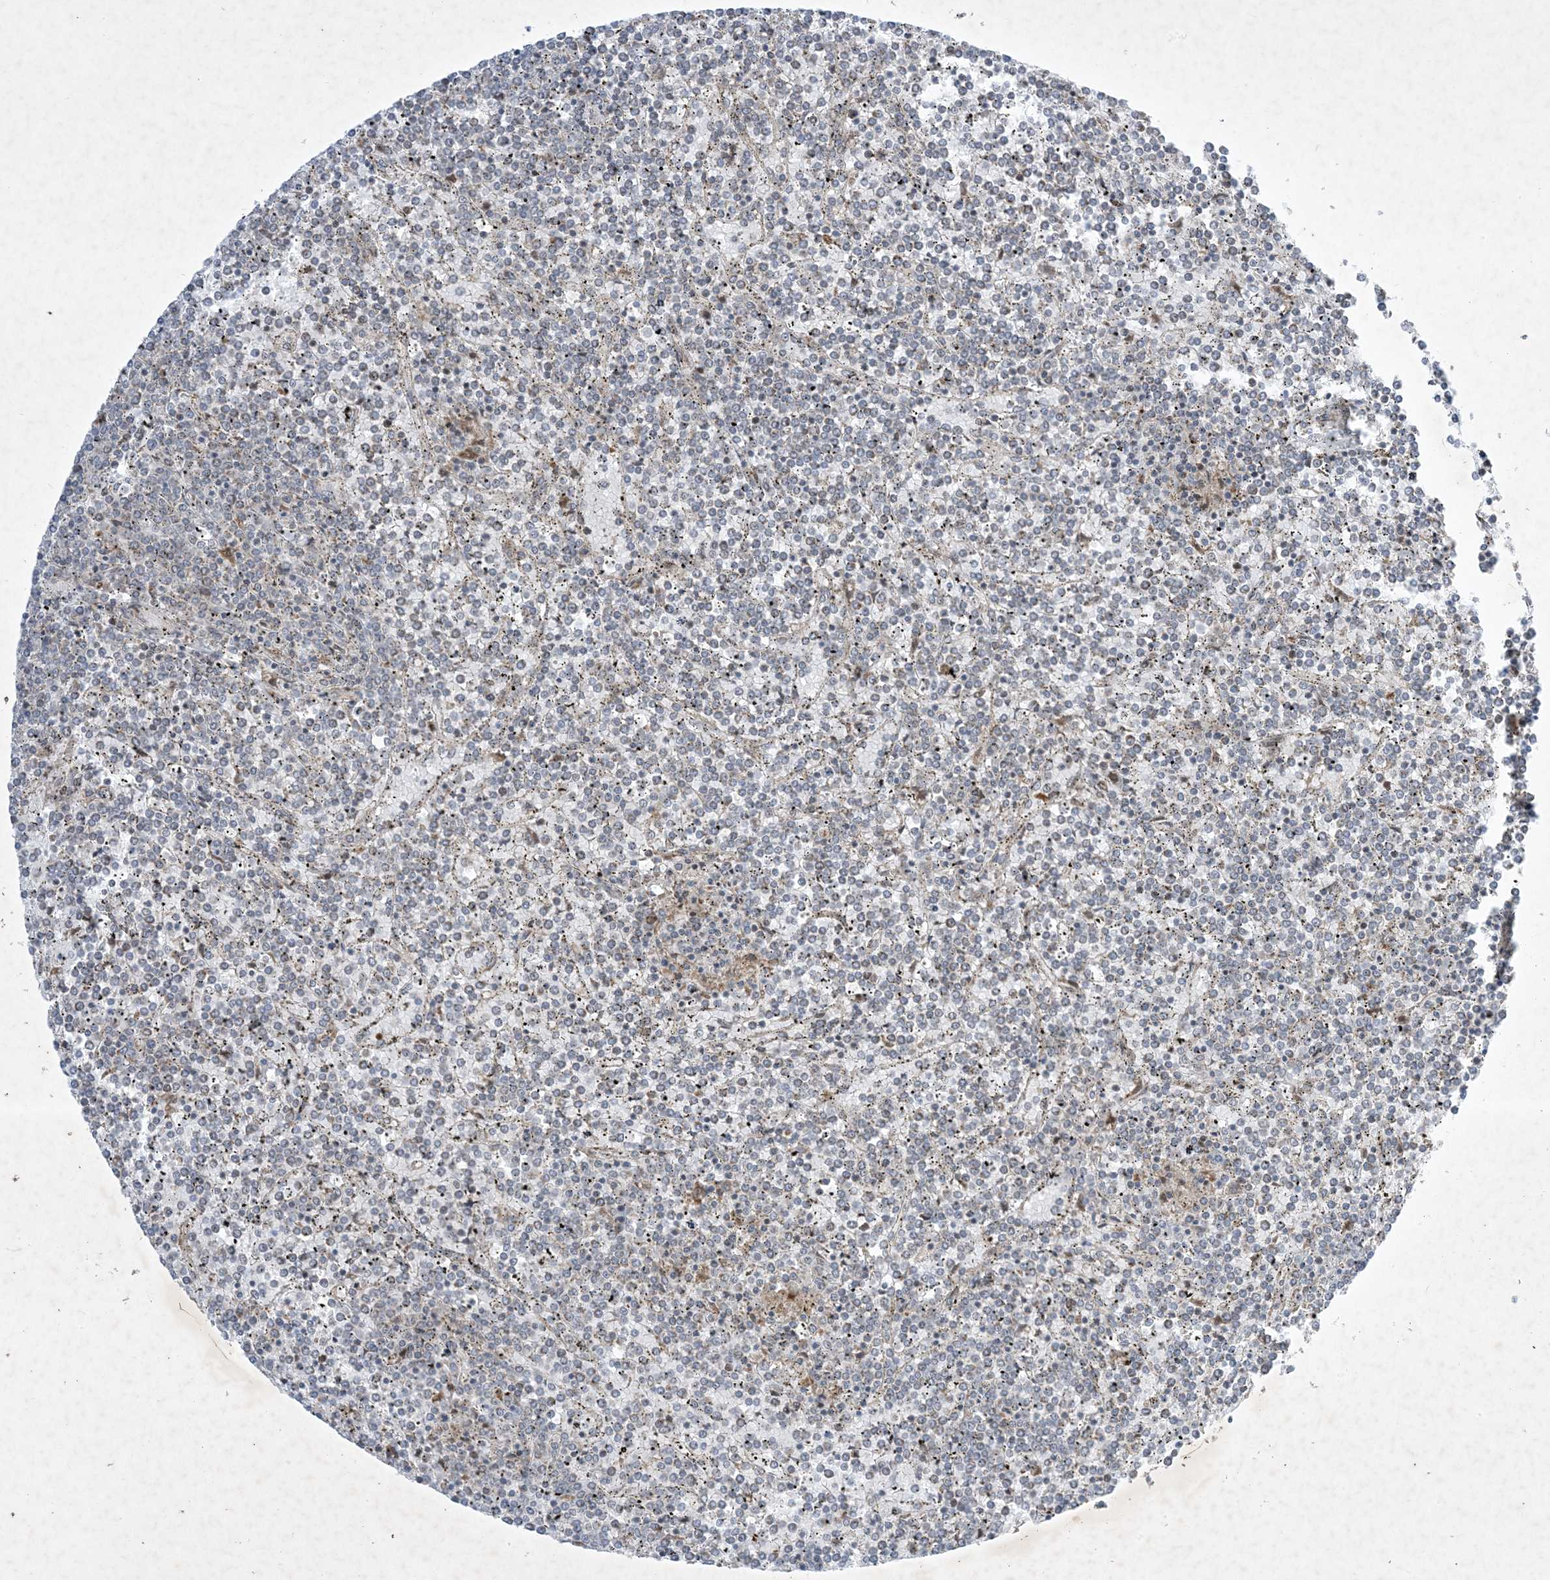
{"staining": {"intensity": "negative", "quantity": "none", "location": "none"}, "tissue": "lymphoma", "cell_type": "Tumor cells", "image_type": "cancer", "snomed": [{"axis": "morphology", "description": "Malignant lymphoma, non-Hodgkin's type, Low grade"}, {"axis": "topography", "description": "Spleen"}], "caption": "IHC photomicrograph of neoplastic tissue: human lymphoma stained with DAB displays no significant protein expression in tumor cells. (Immunohistochemistry (ihc), brightfield microscopy, high magnification).", "gene": "SOGA3", "patient": {"sex": "female", "age": 19}}